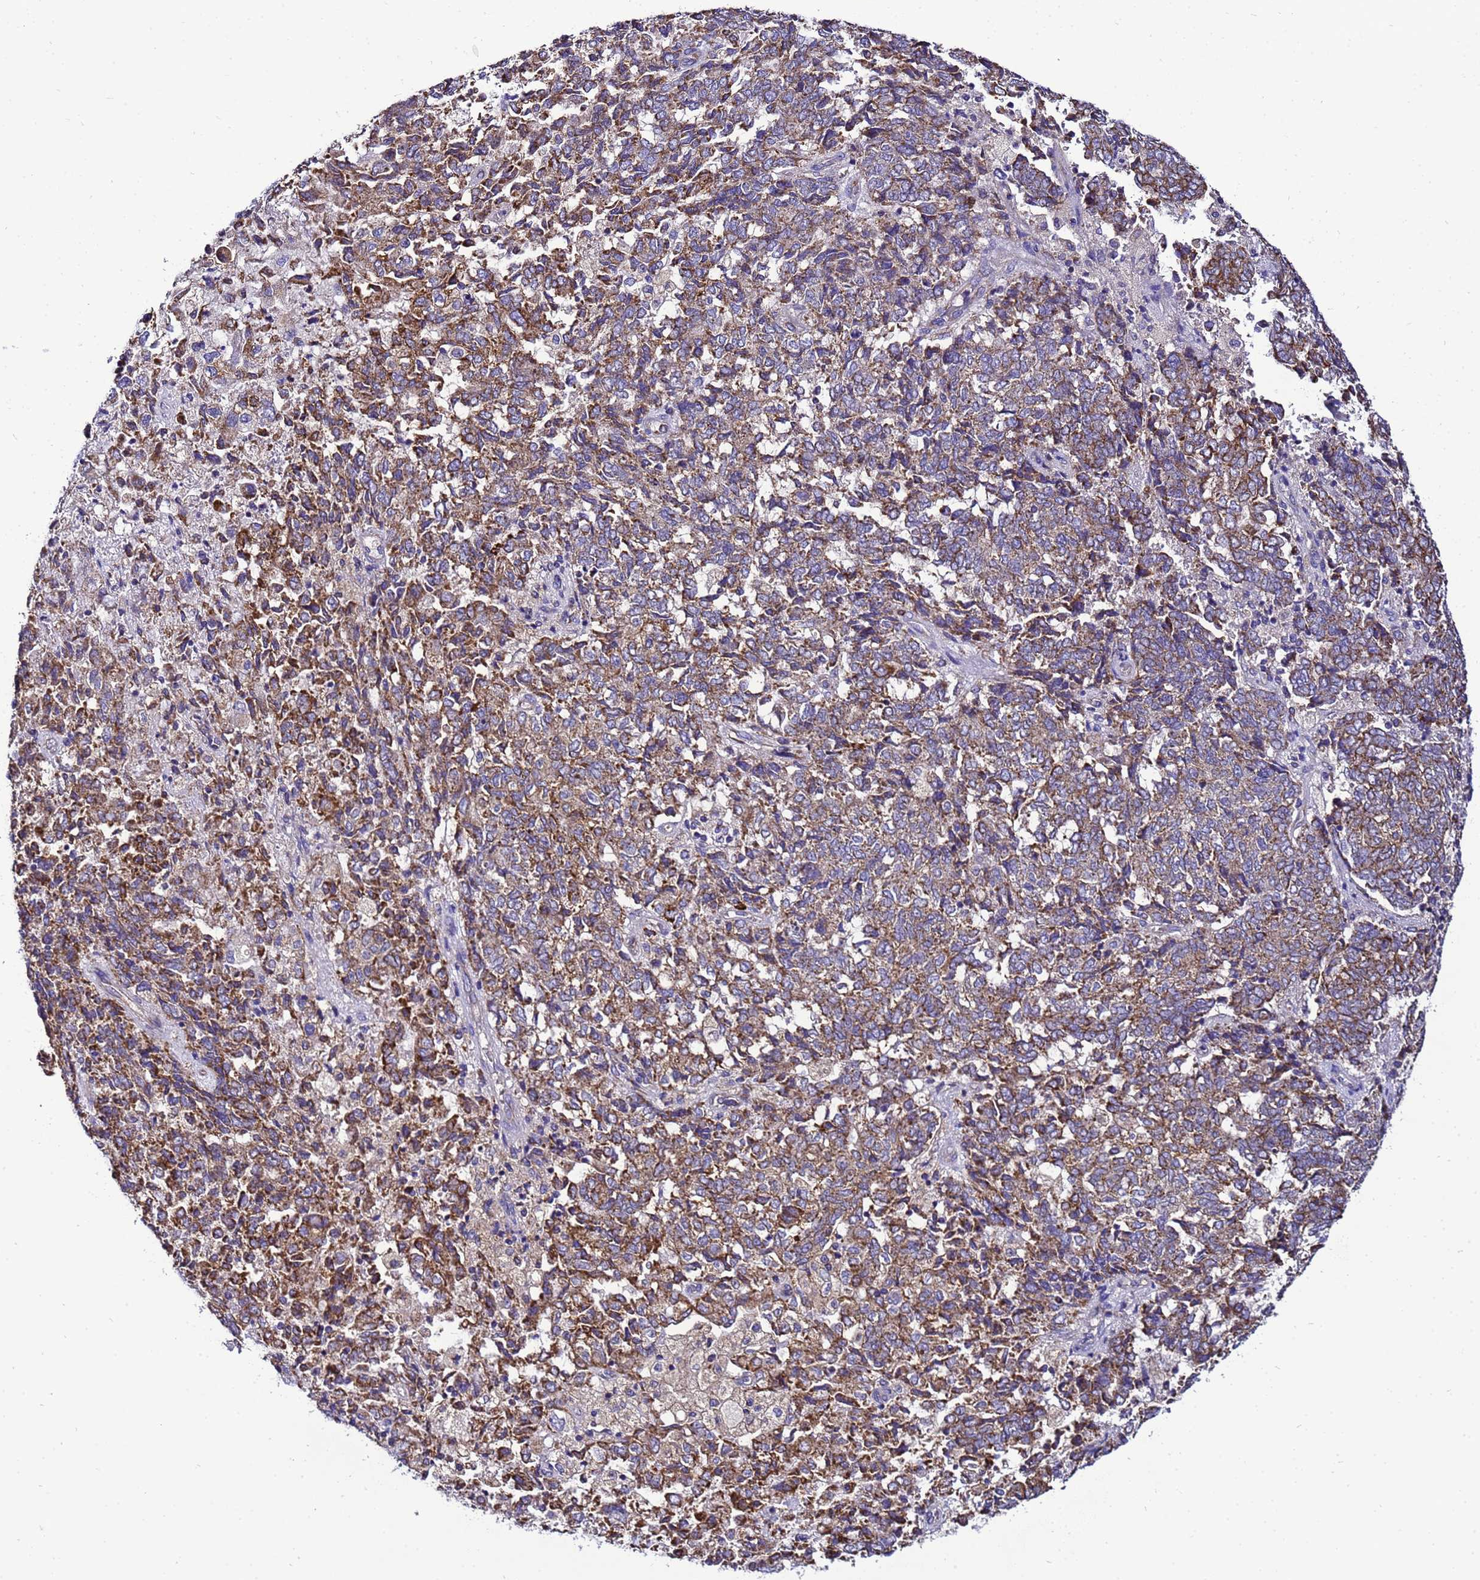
{"staining": {"intensity": "moderate", "quantity": ">75%", "location": "cytoplasmic/membranous"}, "tissue": "endometrial cancer", "cell_type": "Tumor cells", "image_type": "cancer", "snomed": [{"axis": "morphology", "description": "Adenocarcinoma, NOS"}, {"axis": "topography", "description": "Endometrium"}], "caption": "IHC (DAB (3,3'-diaminobenzidine)) staining of human endometrial cancer (adenocarcinoma) demonstrates moderate cytoplasmic/membranous protein staining in about >75% of tumor cells.", "gene": "HIGD2A", "patient": {"sex": "female", "age": 80}}